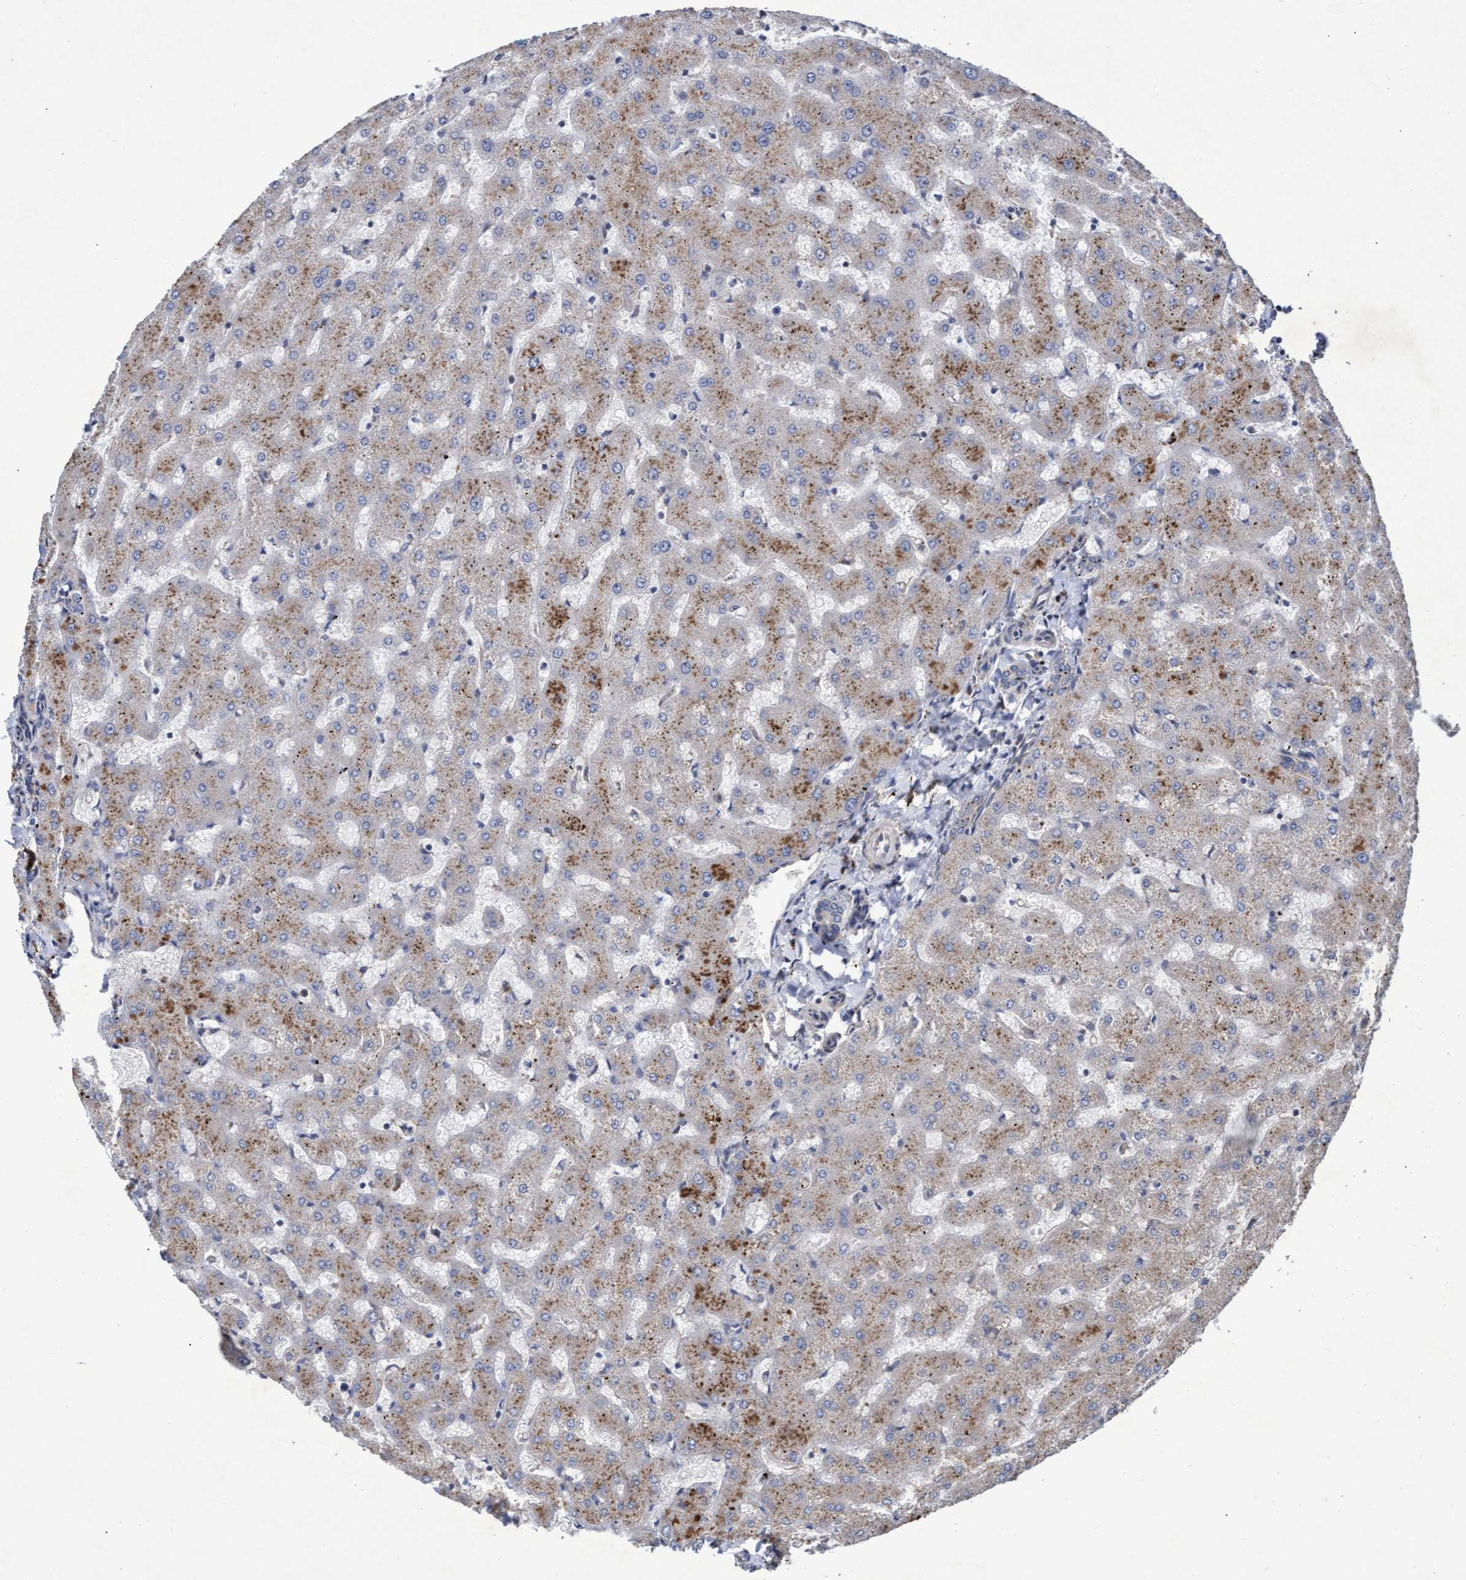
{"staining": {"intensity": "negative", "quantity": "none", "location": "none"}, "tissue": "liver", "cell_type": "Cholangiocytes", "image_type": "normal", "snomed": [{"axis": "morphology", "description": "Normal tissue, NOS"}, {"axis": "topography", "description": "Liver"}], "caption": "Cholangiocytes show no significant protein staining in unremarkable liver.", "gene": "ABCF2", "patient": {"sex": "female", "age": 63}}